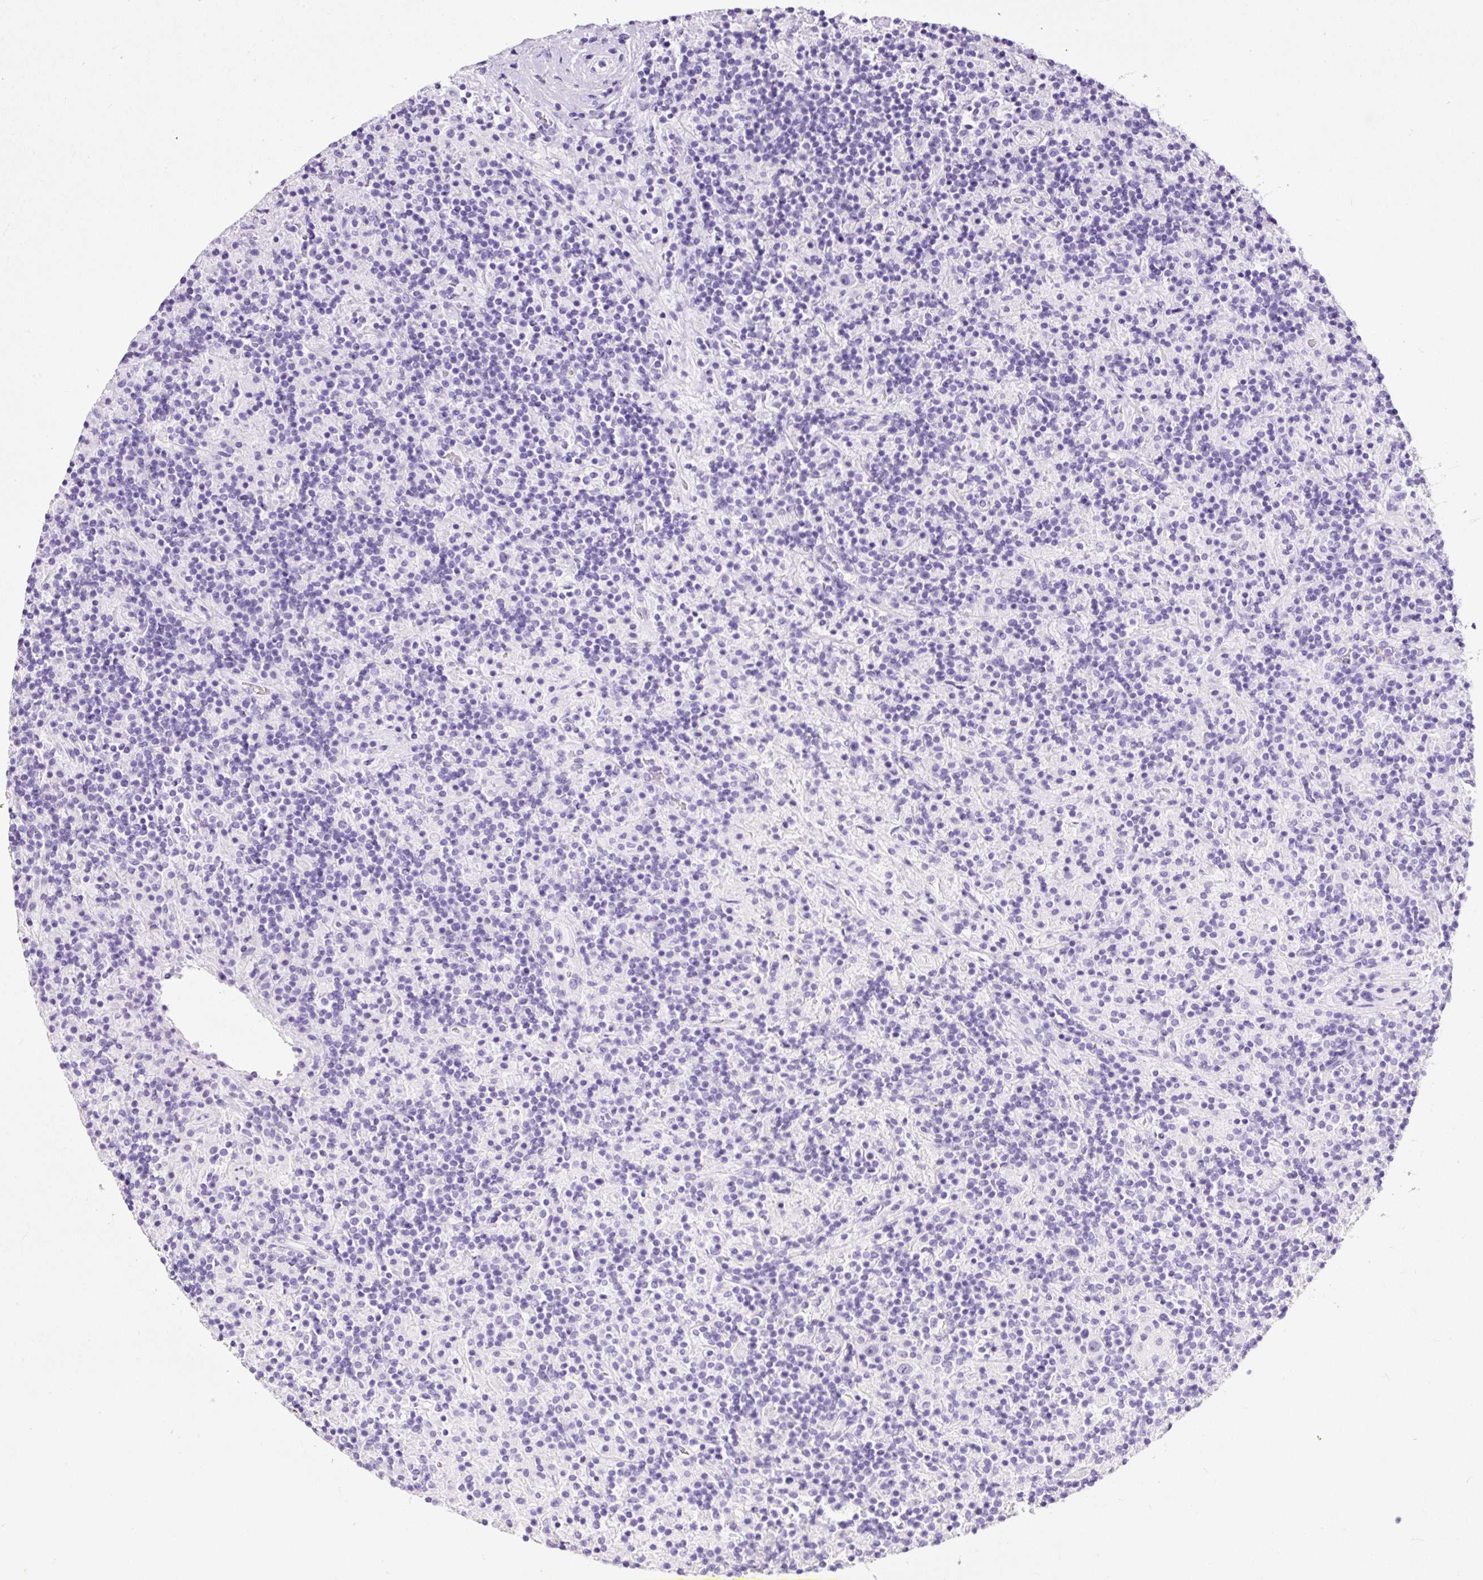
{"staining": {"intensity": "negative", "quantity": "none", "location": "none"}, "tissue": "lymphoma", "cell_type": "Tumor cells", "image_type": "cancer", "snomed": [{"axis": "morphology", "description": "Hodgkin's disease, NOS"}, {"axis": "topography", "description": "Lymph node"}], "caption": "This is an immunohistochemistry (IHC) image of human Hodgkin's disease. There is no expression in tumor cells.", "gene": "NTS", "patient": {"sex": "male", "age": 70}}